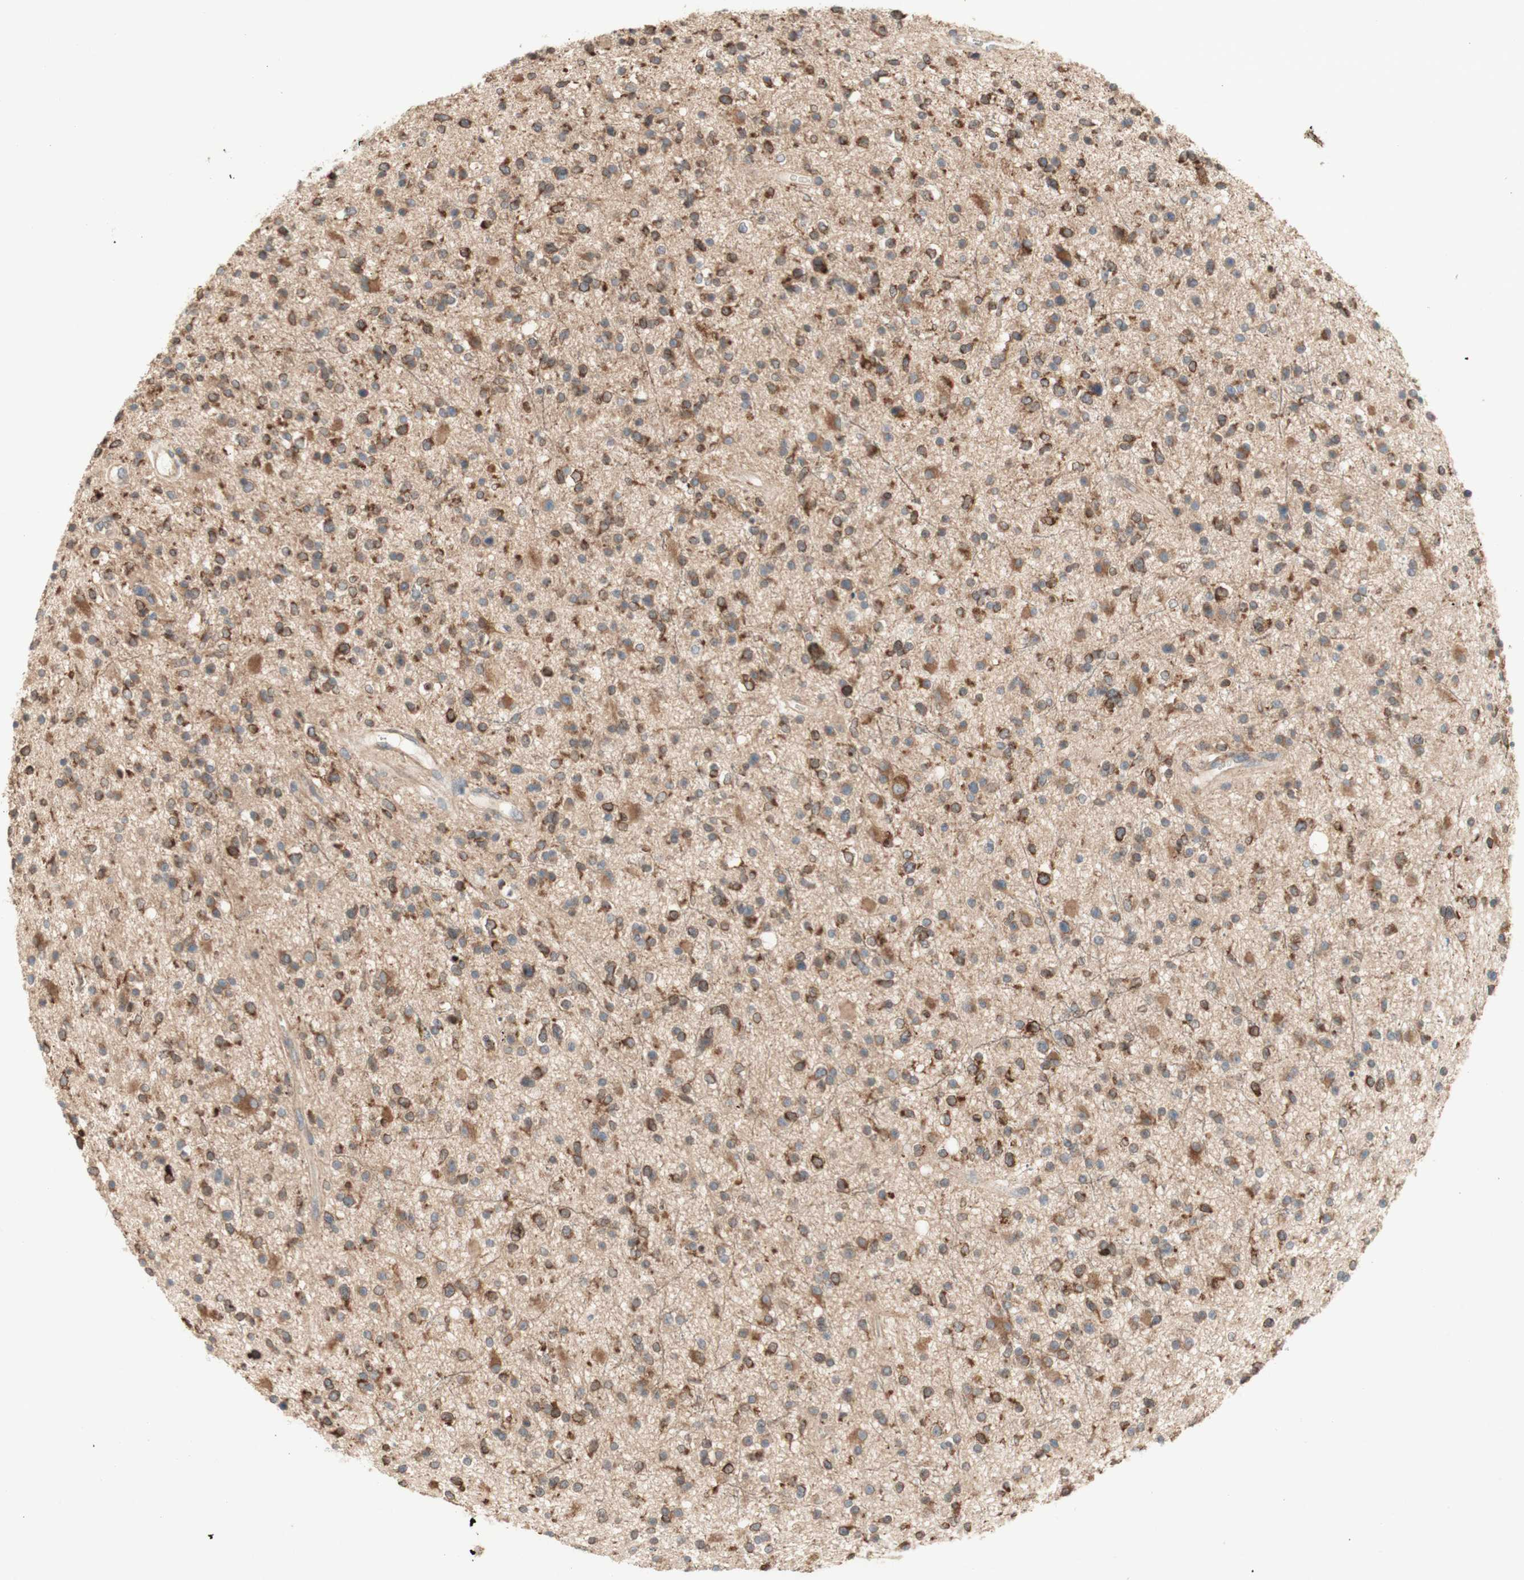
{"staining": {"intensity": "moderate", "quantity": ">75%", "location": "cytoplasmic/membranous"}, "tissue": "glioma", "cell_type": "Tumor cells", "image_type": "cancer", "snomed": [{"axis": "morphology", "description": "Glioma, malignant, High grade"}, {"axis": "topography", "description": "Brain"}], "caption": "IHC micrograph of malignant glioma (high-grade) stained for a protein (brown), which demonstrates medium levels of moderate cytoplasmic/membranous positivity in about >75% of tumor cells.", "gene": "SOCS2", "patient": {"sex": "male", "age": 33}}